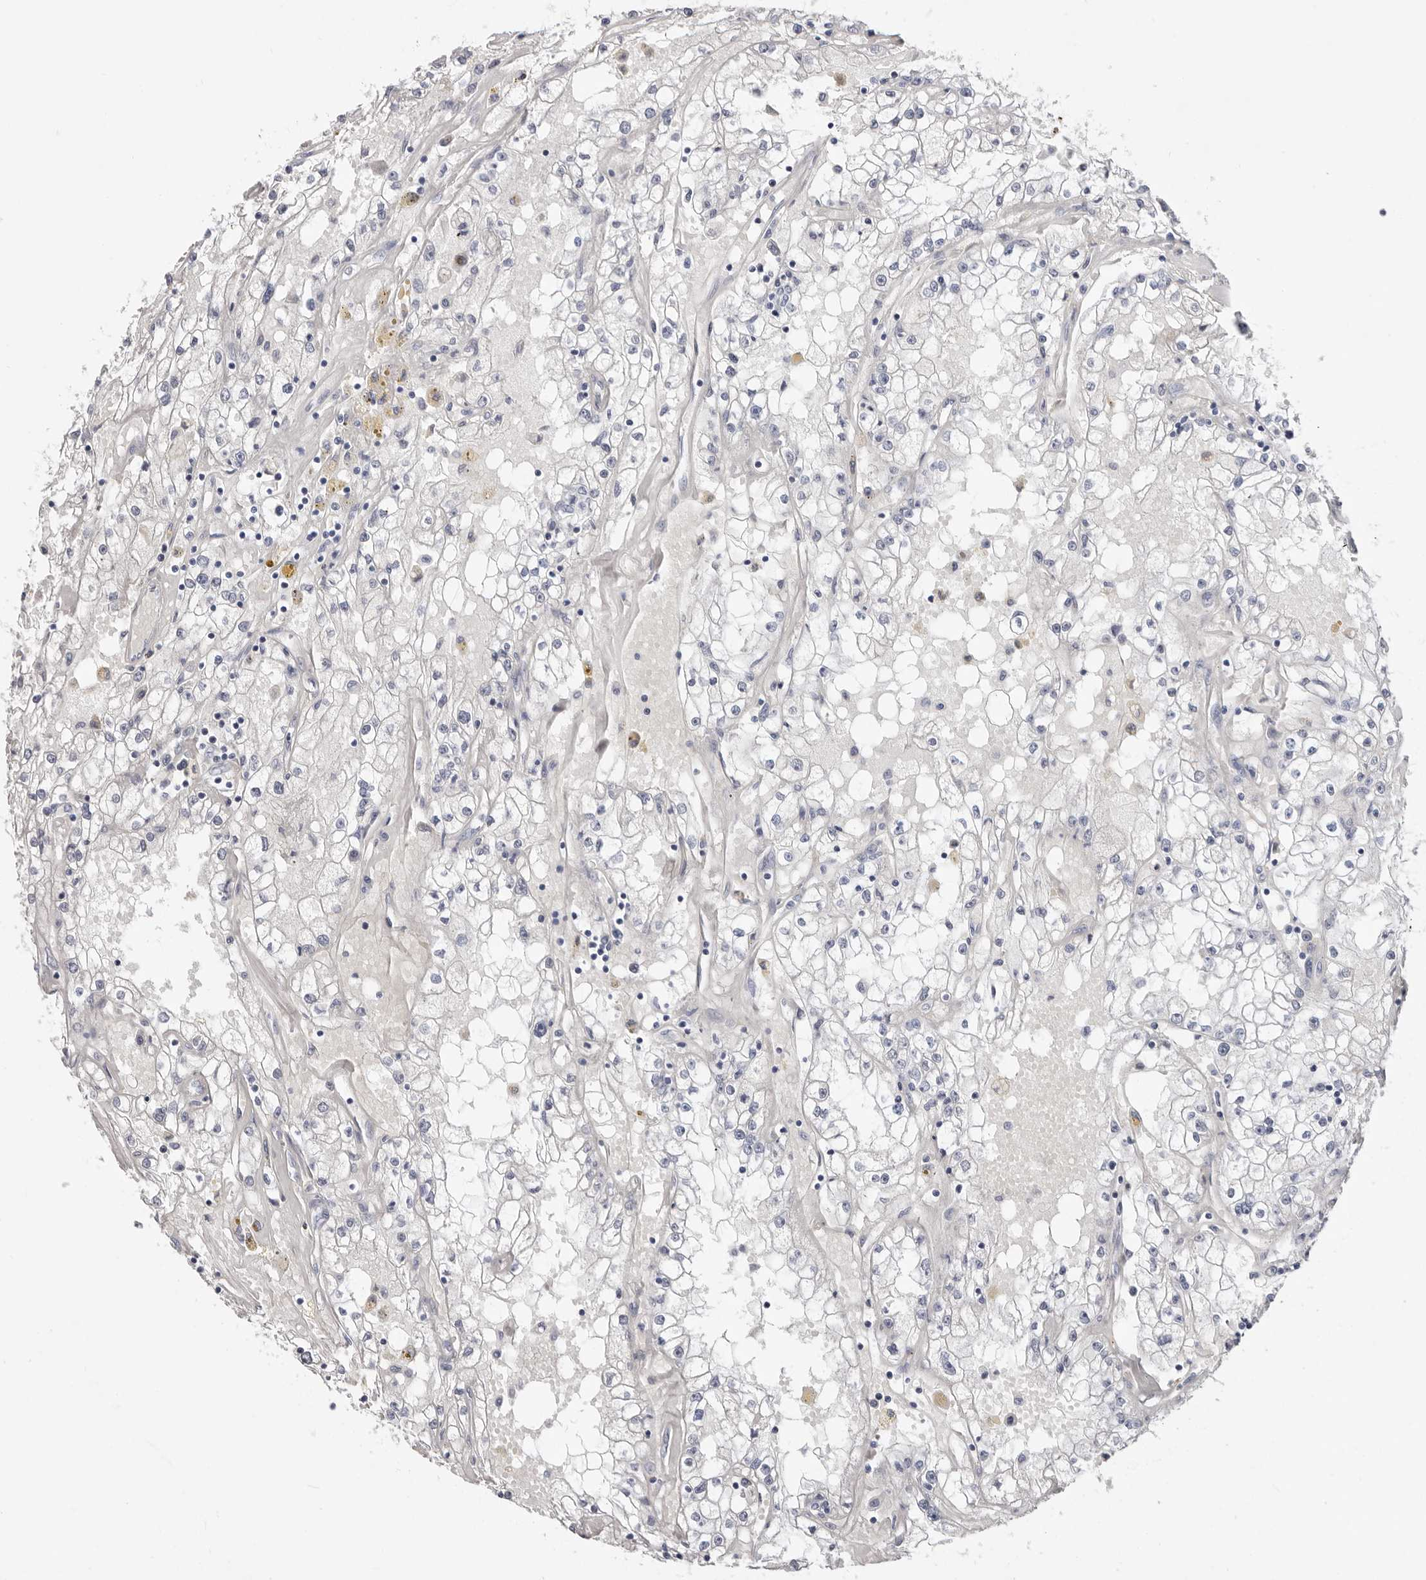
{"staining": {"intensity": "weak", "quantity": "<25%", "location": "cytoplasmic/membranous"}, "tissue": "renal cancer", "cell_type": "Tumor cells", "image_type": "cancer", "snomed": [{"axis": "morphology", "description": "Adenocarcinoma, NOS"}, {"axis": "topography", "description": "Kidney"}], "caption": "A micrograph of human renal cancer (adenocarcinoma) is negative for staining in tumor cells. The staining was performed using DAB to visualize the protein expression in brown, while the nuclei were stained in blue with hematoxylin (Magnification: 20x).", "gene": "RSPO2", "patient": {"sex": "male", "age": 56}}